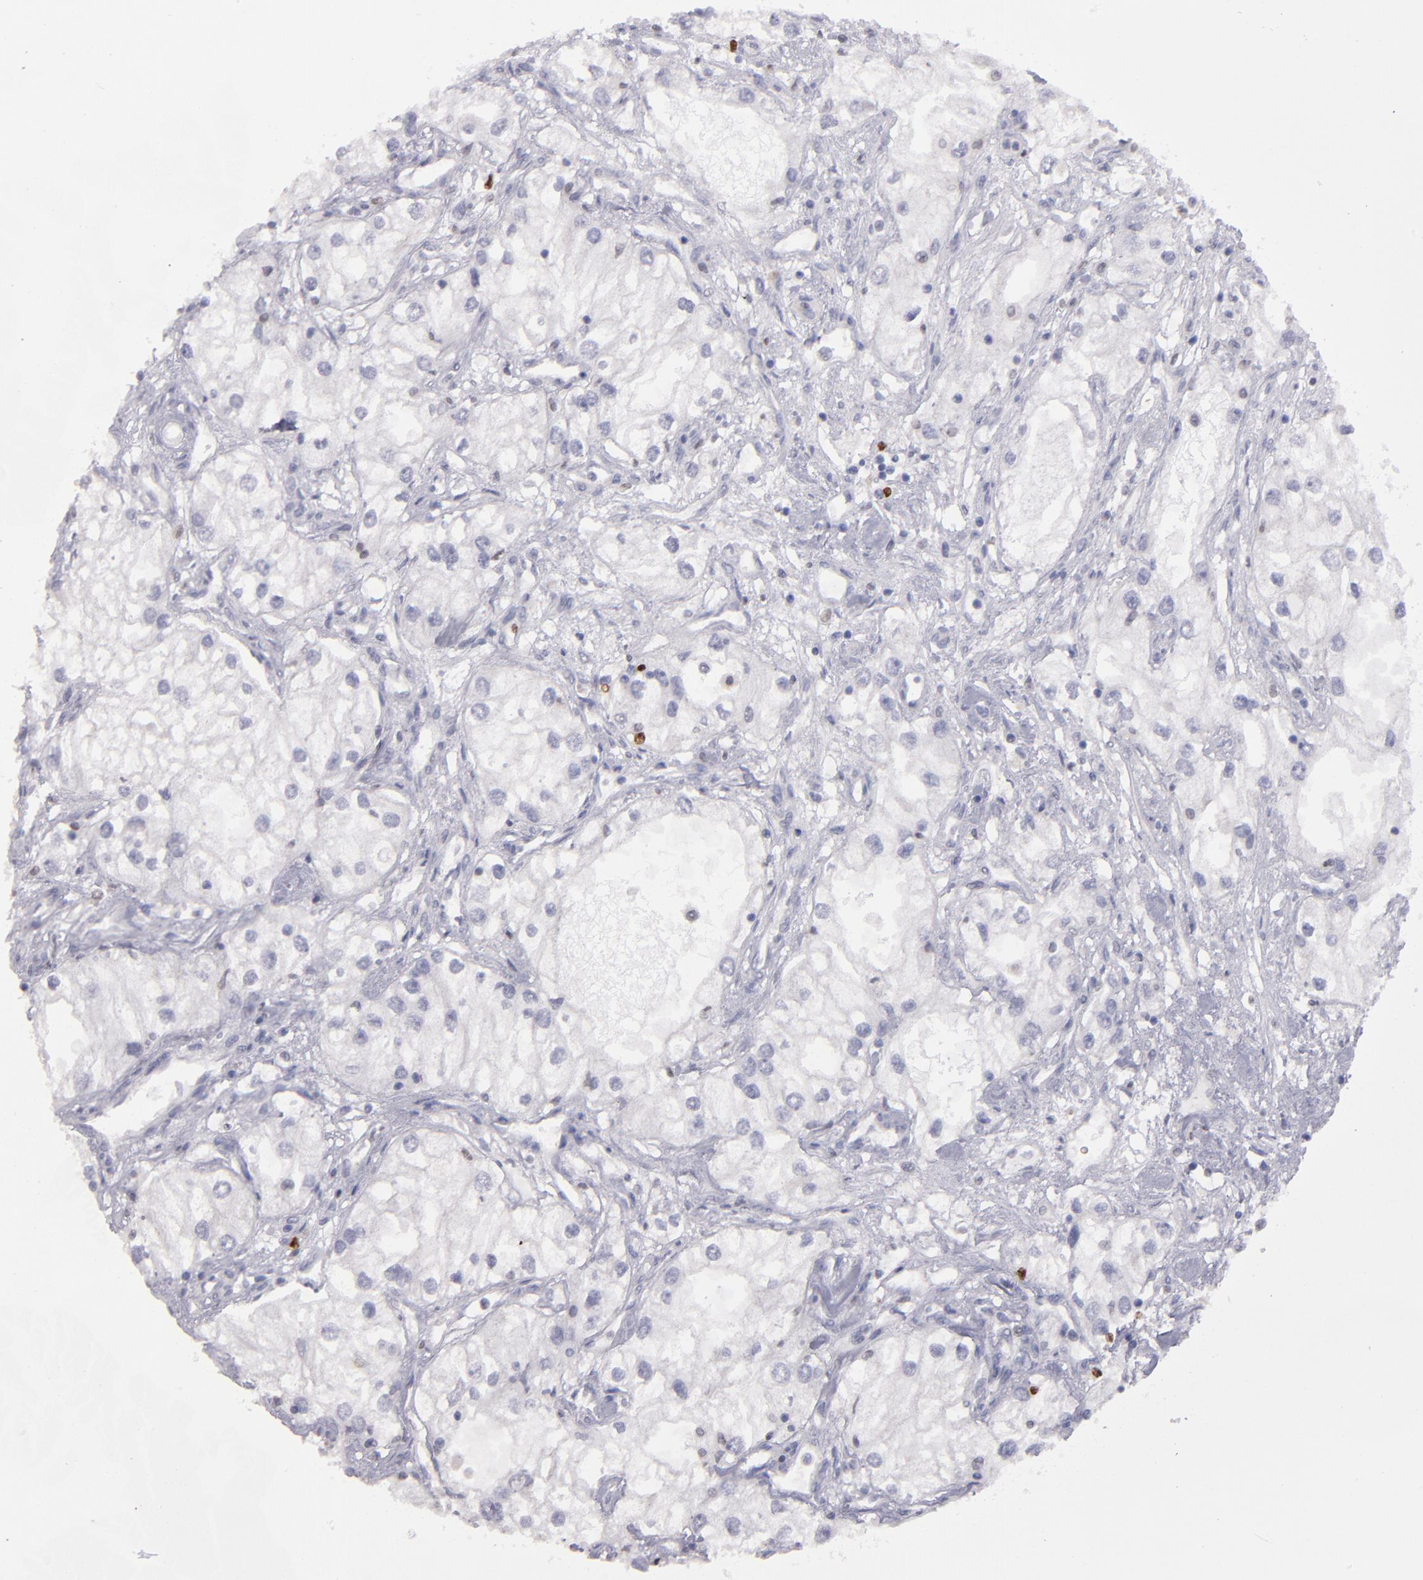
{"staining": {"intensity": "negative", "quantity": "none", "location": "none"}, "tissue": "renal cancer", "cell_type": "Tumor cells", "image_type": "cancer", "snomed": [{"axis": "morphology", "description": "Adenocarcinoma, NOS"}, {"axis": "topography", "description": "Kidney"}], "caption": "Immunohistochemical staining of human renal adenocarcinoma demonstrates no significant positivity in tumor cells.", "gene": "IRF8", "patient": {"sex": "male", "age": 57}}